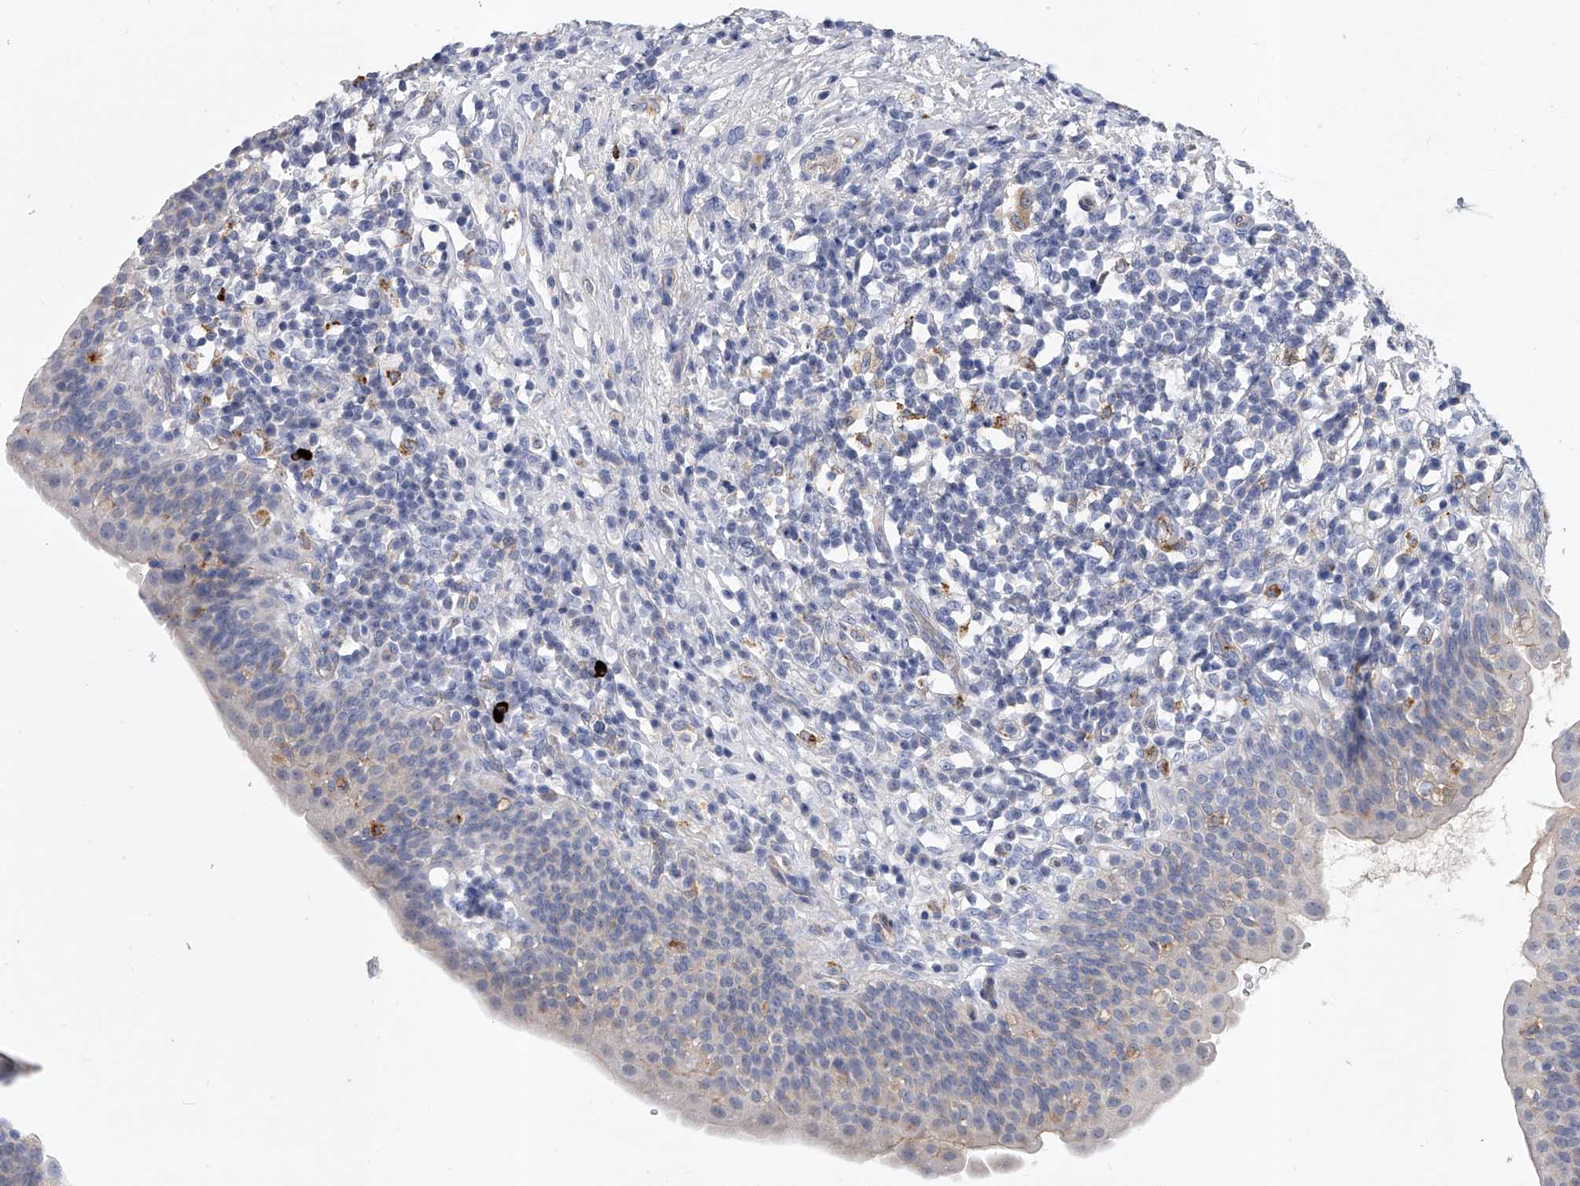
{"staining": {"intensity": "negative", "quantity": "none", "location": "none"}, "tissue": "urinary bladder", "cell_type": "Urothelial cells", "image_type": "normal", "snomed": [{"axis": "morphology", "description": "Normal tissue, NOS"}, {"axis": "topography", "description": "Urinary bladder"}], "caption": "This is an IHC image of benign human urinary bladder. There is no staining in urothelial cells.", "gene": "ENSG00000250424", "patient": {"sex": "male", "age": 83}}